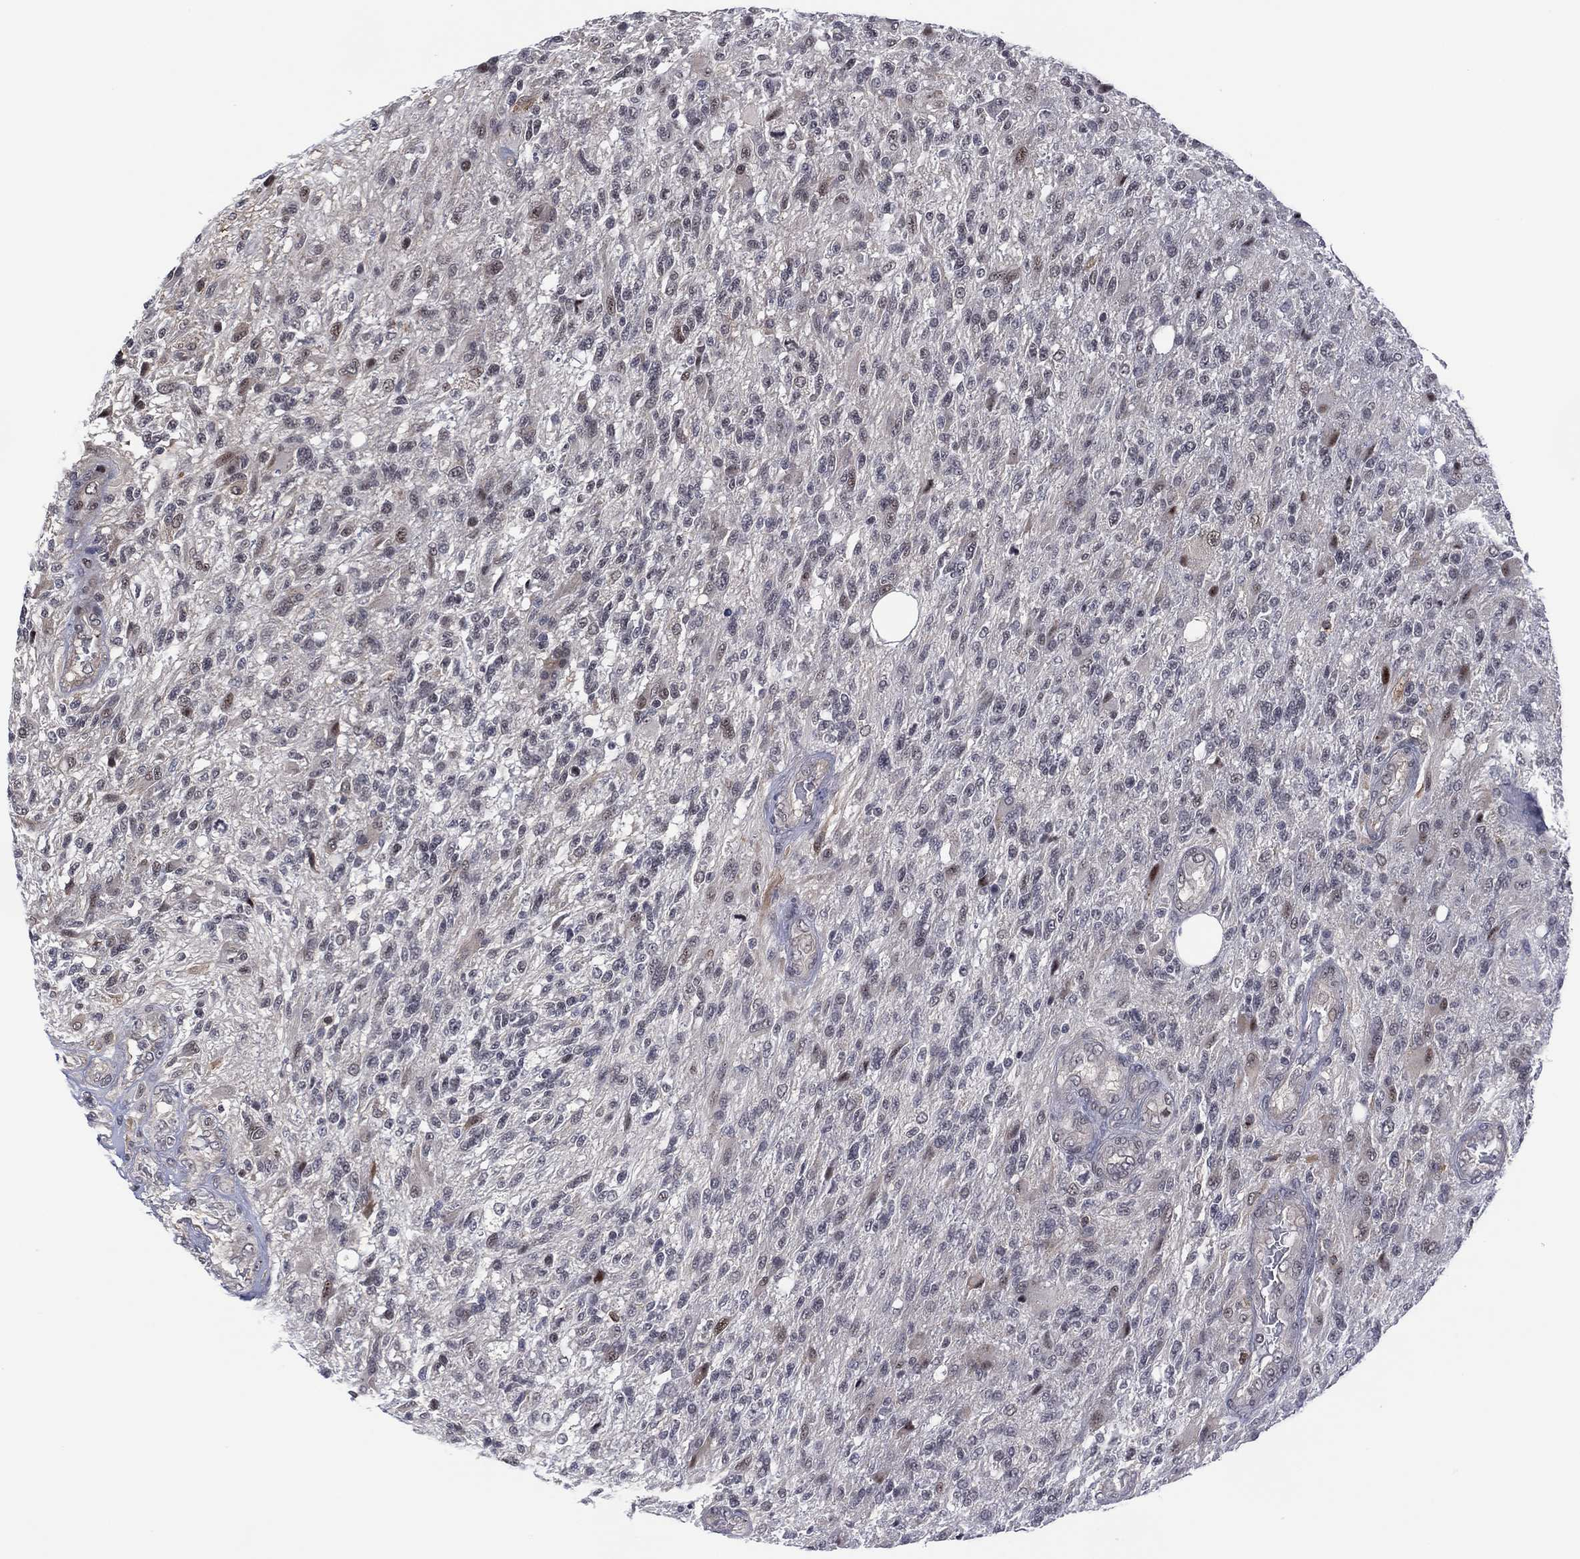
{"staining": {"intensity": "negative", "quantity": "none", "location": "none"}, "tissue": "glioma", "cell_type": "Tumor cells", "image_type": "cancer", "snomed": [{"axis": "morphology", "description": "Glioma, malignant, High grade"}, {"axis": "topography", "description": "Brain"}], "caption": "Immunohistochemistry image of human malignant high-grade glioma stained for a protein (brown), which displays no expression in tumor cells.", "gene": "DPP4", "patient": {"sex": "male", "age": 56}}